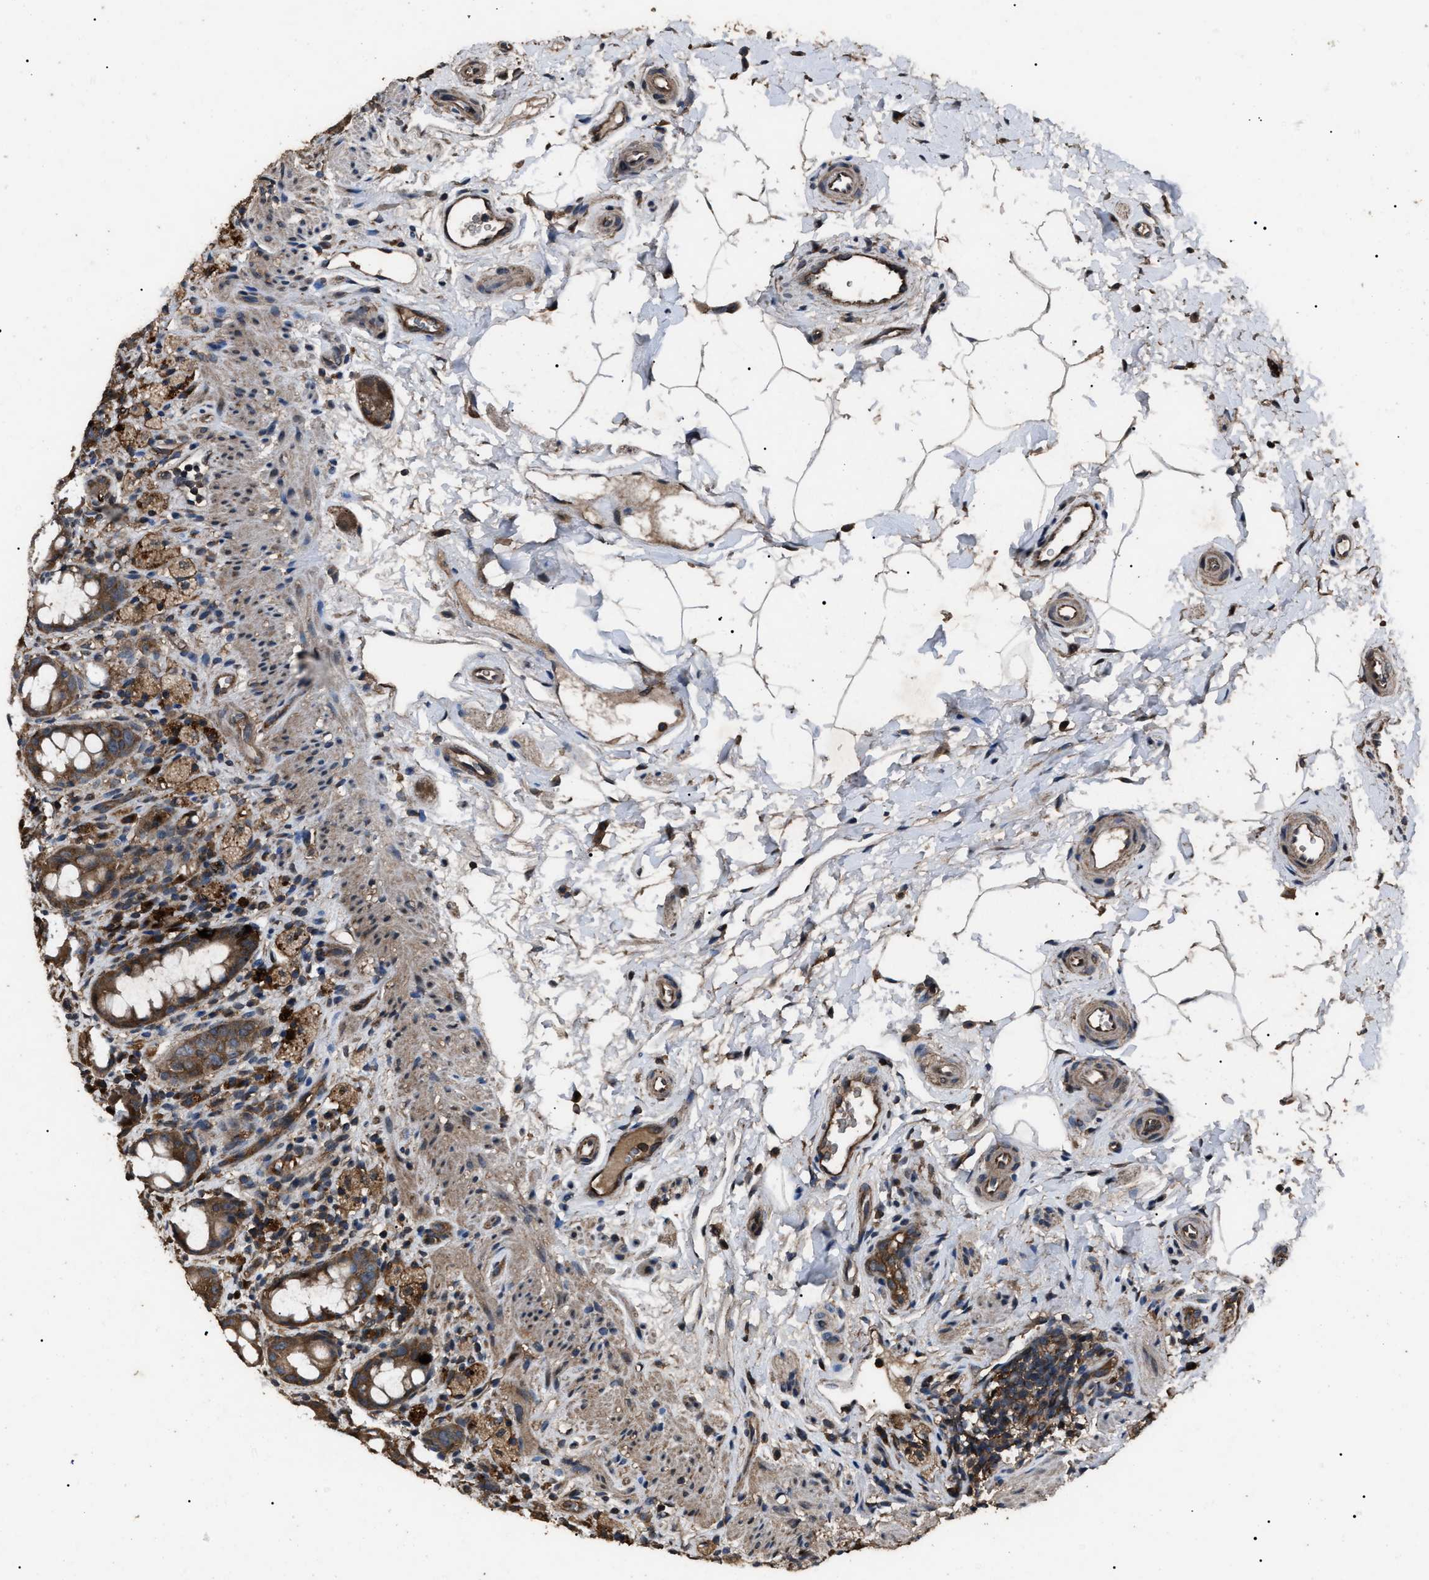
{"staining": {"intensity": "moderate", "quantity": ">75%", "location": "cytoplasmic/membranous"}, "tissue": "rectum", "cell_type": "Glandular cells", "image_type": "normal", "snomed": [{"axis": "morphology", "description": "Normal tissue, NOS"}, {"axis": "topography", "description": "Rectum"}], "caption": "Immunohistochemistry (IHC) of unremarkable human rectum exhibits medium levels of moderate cytoplasmic/membranous expression in approximately >75% of glandular cells.", "gene": "RNF216", "patient": {"sex": "male", "age": 44}}